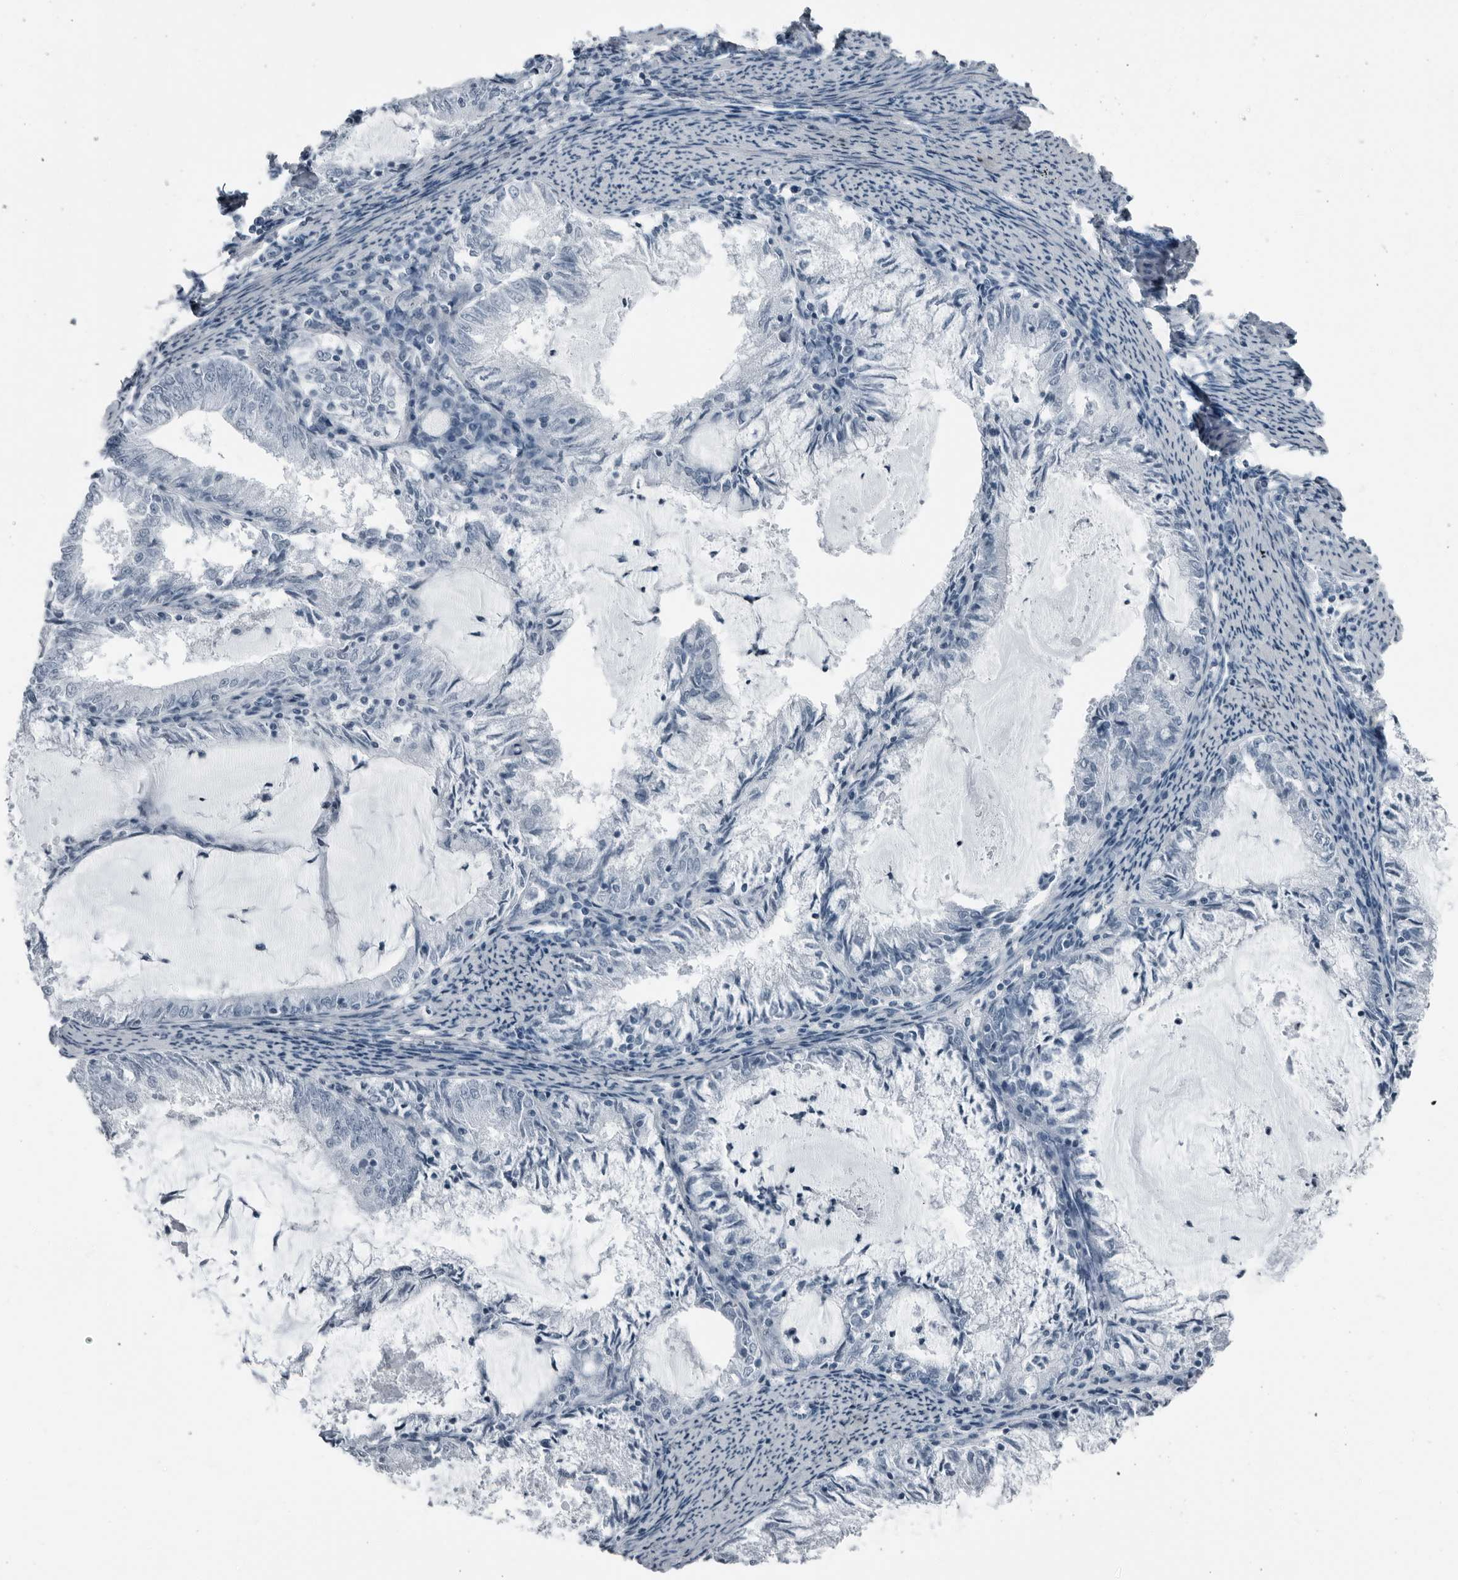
{"staining": {"intensity": "negative", "quantity": "none", "location": "none"}, "tissue": "endometrial cancer", "cell_type": "Tumor cells", "image_type": "cancer", "snomed": [{"axis": "morphology", "description": "Adenocarcinoma, NOS"}, {"axis": "topography", "description": "Endometrium"}], "caption": "This photomicrograph is of adenocarcinoma (endometrial) stained with IHC to label a protein in brown with the nuclei are counter-stained blue. There is no staining in tumor cells.", "gene": "PRSS1", "patient": {"sex": "female", "age": 57}}